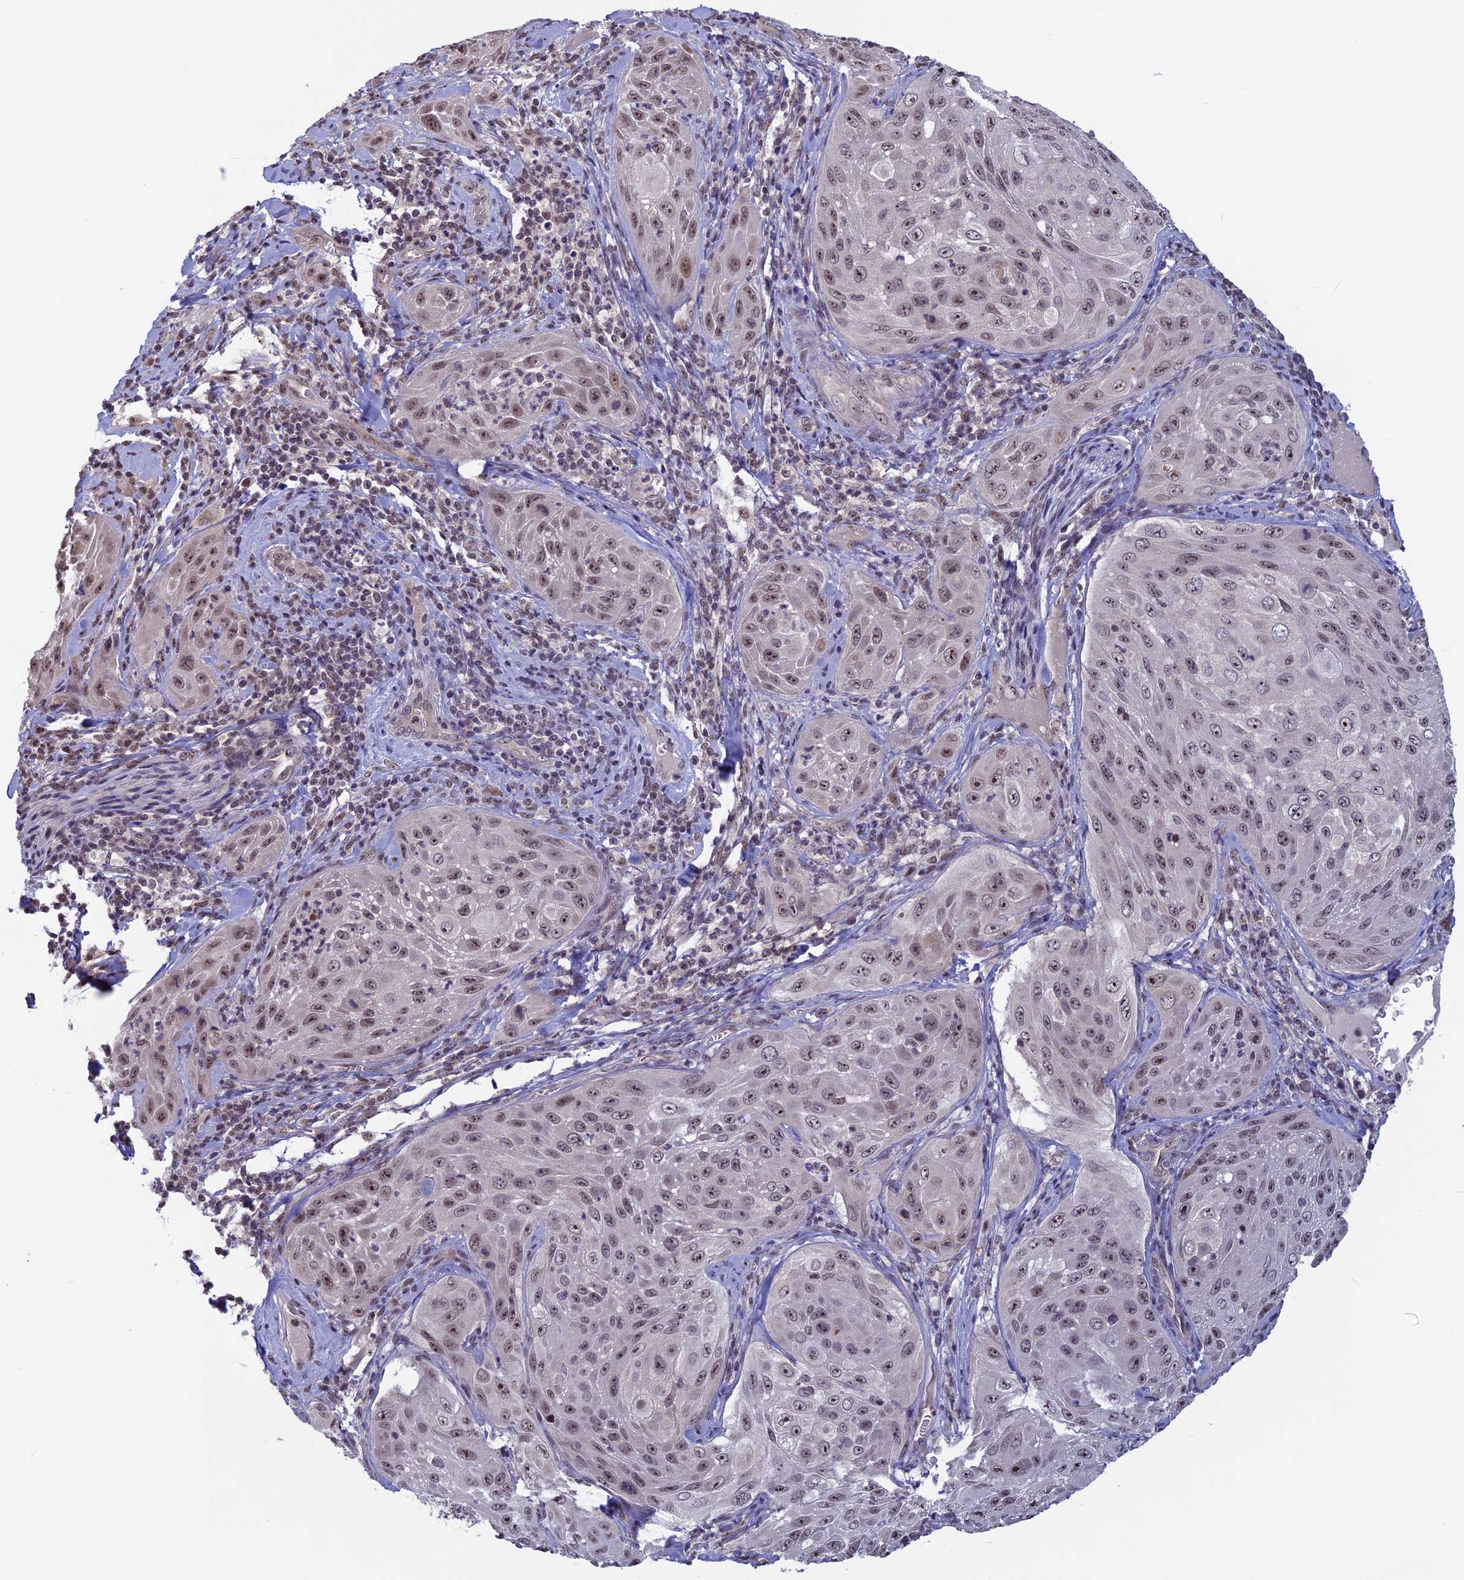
{"staining": {"intensity": "moderate", "quantity": ">75%", "location": "nuclear"}, "tissue": "cervical cancer", "cell_type": "Tumor cells", "image_type": "cancer", "snomed": [{"axis": "morphology", "description": "Squamous cell carcinoma, NOS"}, {"axis": "topography", "description": "Cervix"}], "caption": "IHC staining of squamous cell carcinoma (cervical), which shows medium levels of moderate nuclear staining in about >75% of tumor cells indicating moderate nuclear protein staining. The staining was performed using DAB (3,3'-diaminobenzidine) (brown) for protein detection and nuclei were counterstained in hematoxylin (blue).", "gene": "SPIRE1", "patient": {"sex": "female", "age": 42}}